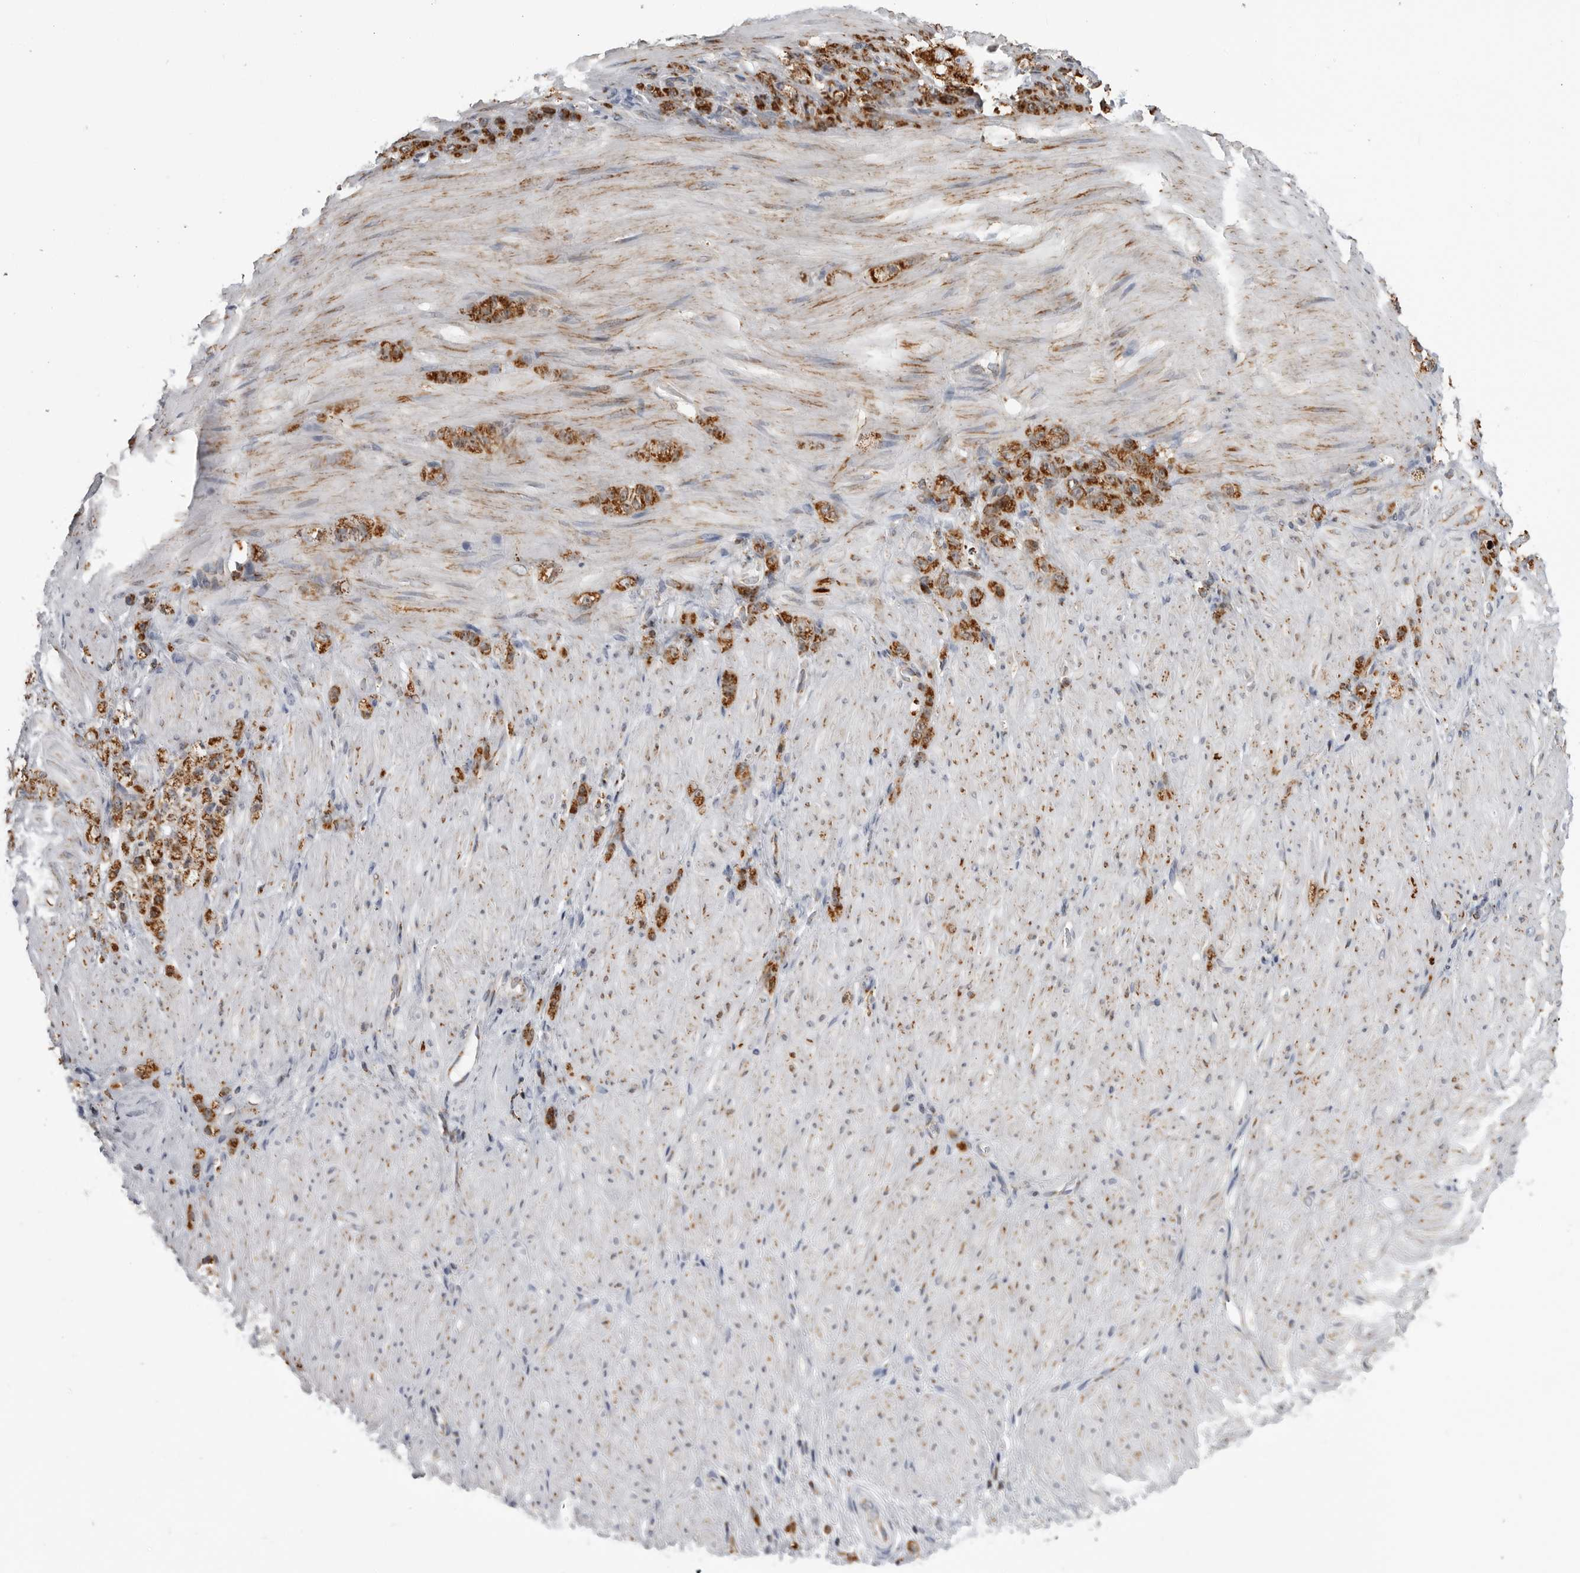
{"staining": {"intensity": "strong", "quantity": ">75%", "location": "cytoplasmic/membranous"}, "tissue": "stomach cancer", "cell_type": "Tumor cells", "image_type": "cancer", "snomed": [{"axis": "morphology", "description": "Normal tissue, NOS"}, {"axis": "morphology", "description": "Adenocarcinoma, NOS"}, {"axis": "topography", "description": "Stomach"}], "caption": "A high-resolution image shows immunohistochemistry (IHC) staining of adenocarcinoma (stomach), which displays strong cytoplasmic/membranous staining in approximately >75% of tumor cells. (Brightfield microscopy of DAB IHC at high magnification).", "gene": "COX5A", "patient": {"sex": "male", "age": 82}}